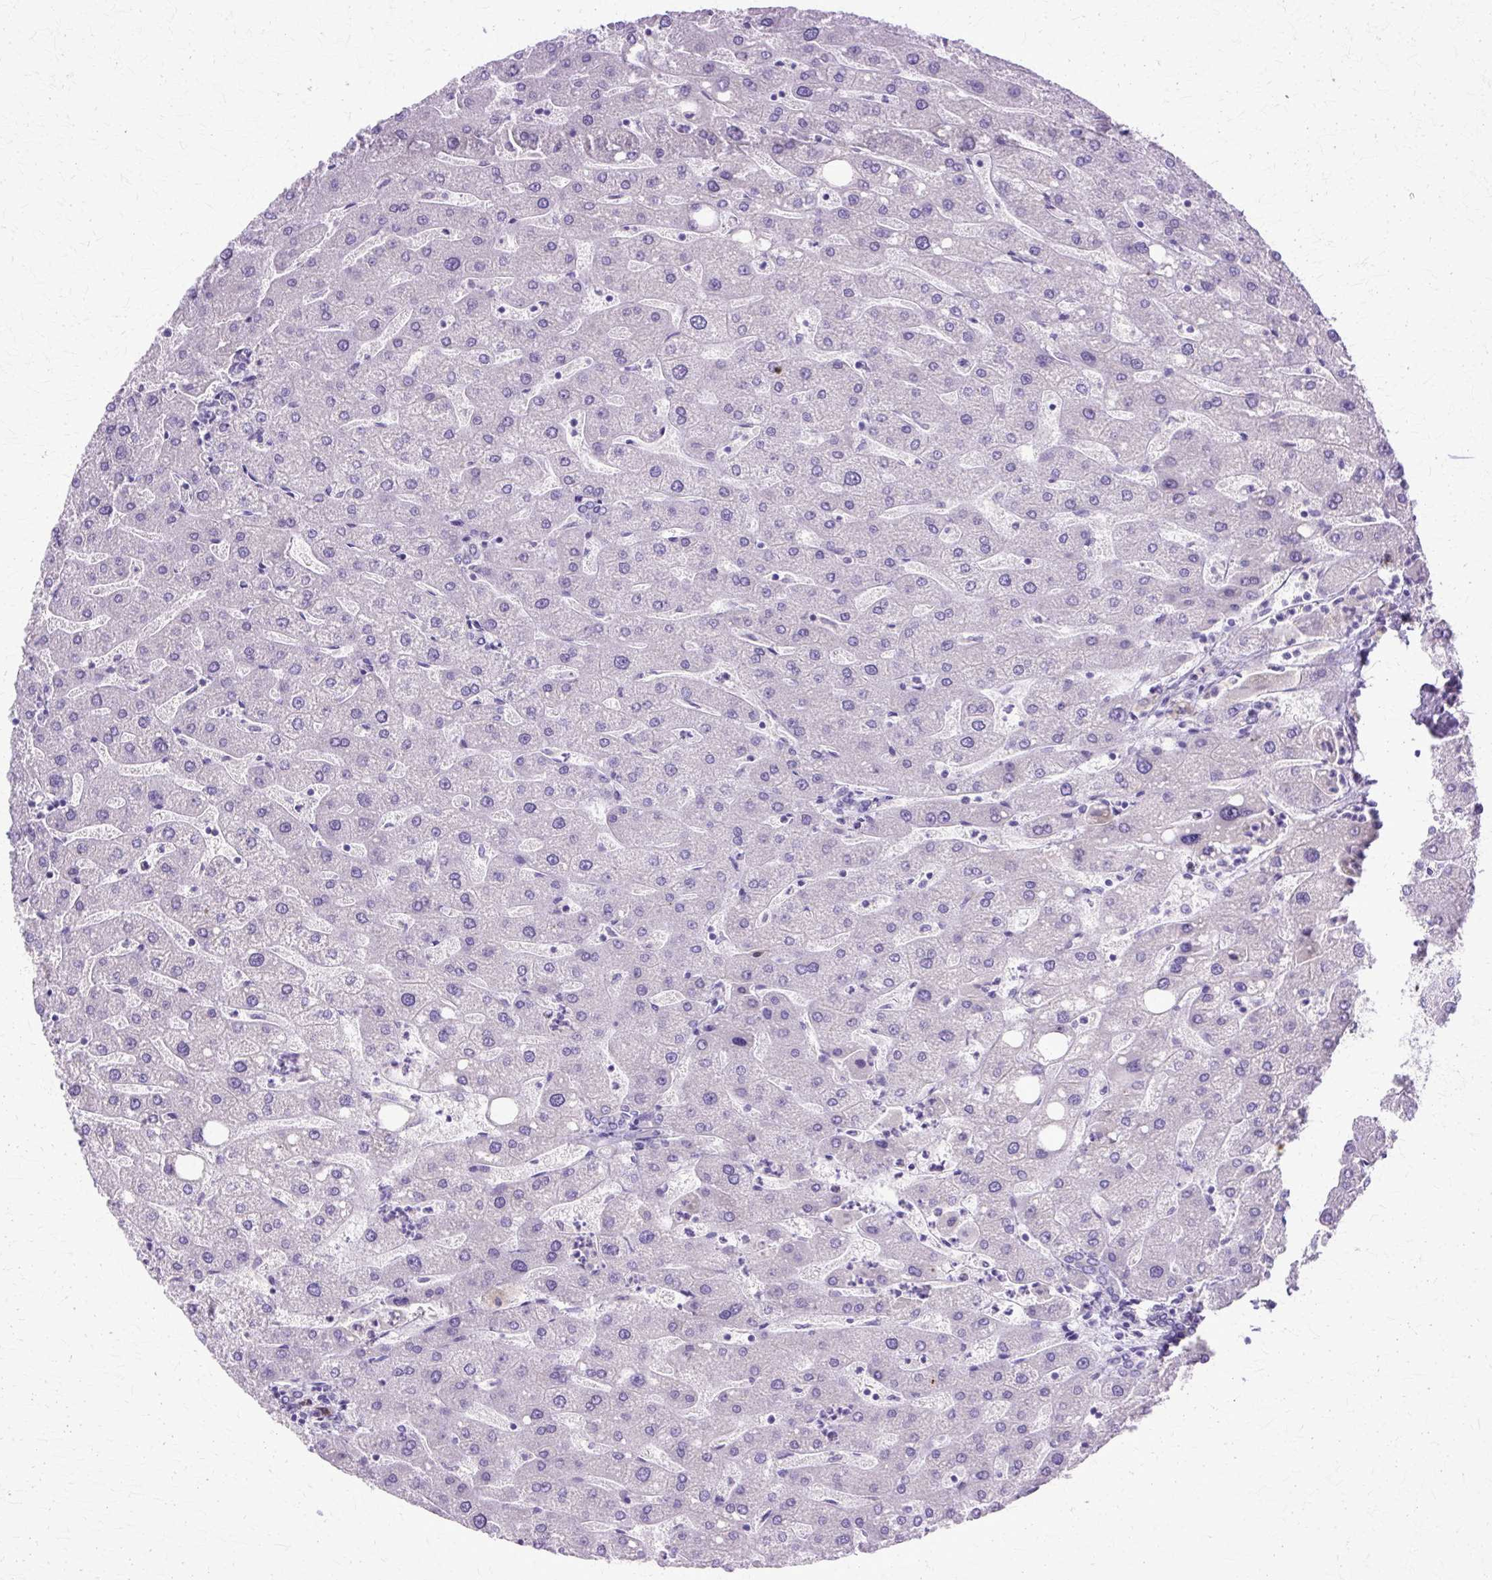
{"staining": {"intensity": "negative", "quantity": "none", "location": "none"}, "tissue": "liver", "cell_type": "Cholangiocytes", "image_type": "normal", "snomed": [{"axis": "morphology", "description": "Normal tissue, NOS"}, {"axis": "topography", "description": "Liver"}], "caption": "This is an immunohistochemistry image of benign liver. There is no staining in cholangiocytes.", "gene": "TBC1D3B", "patient": {"sex": "male", "age": 67}}